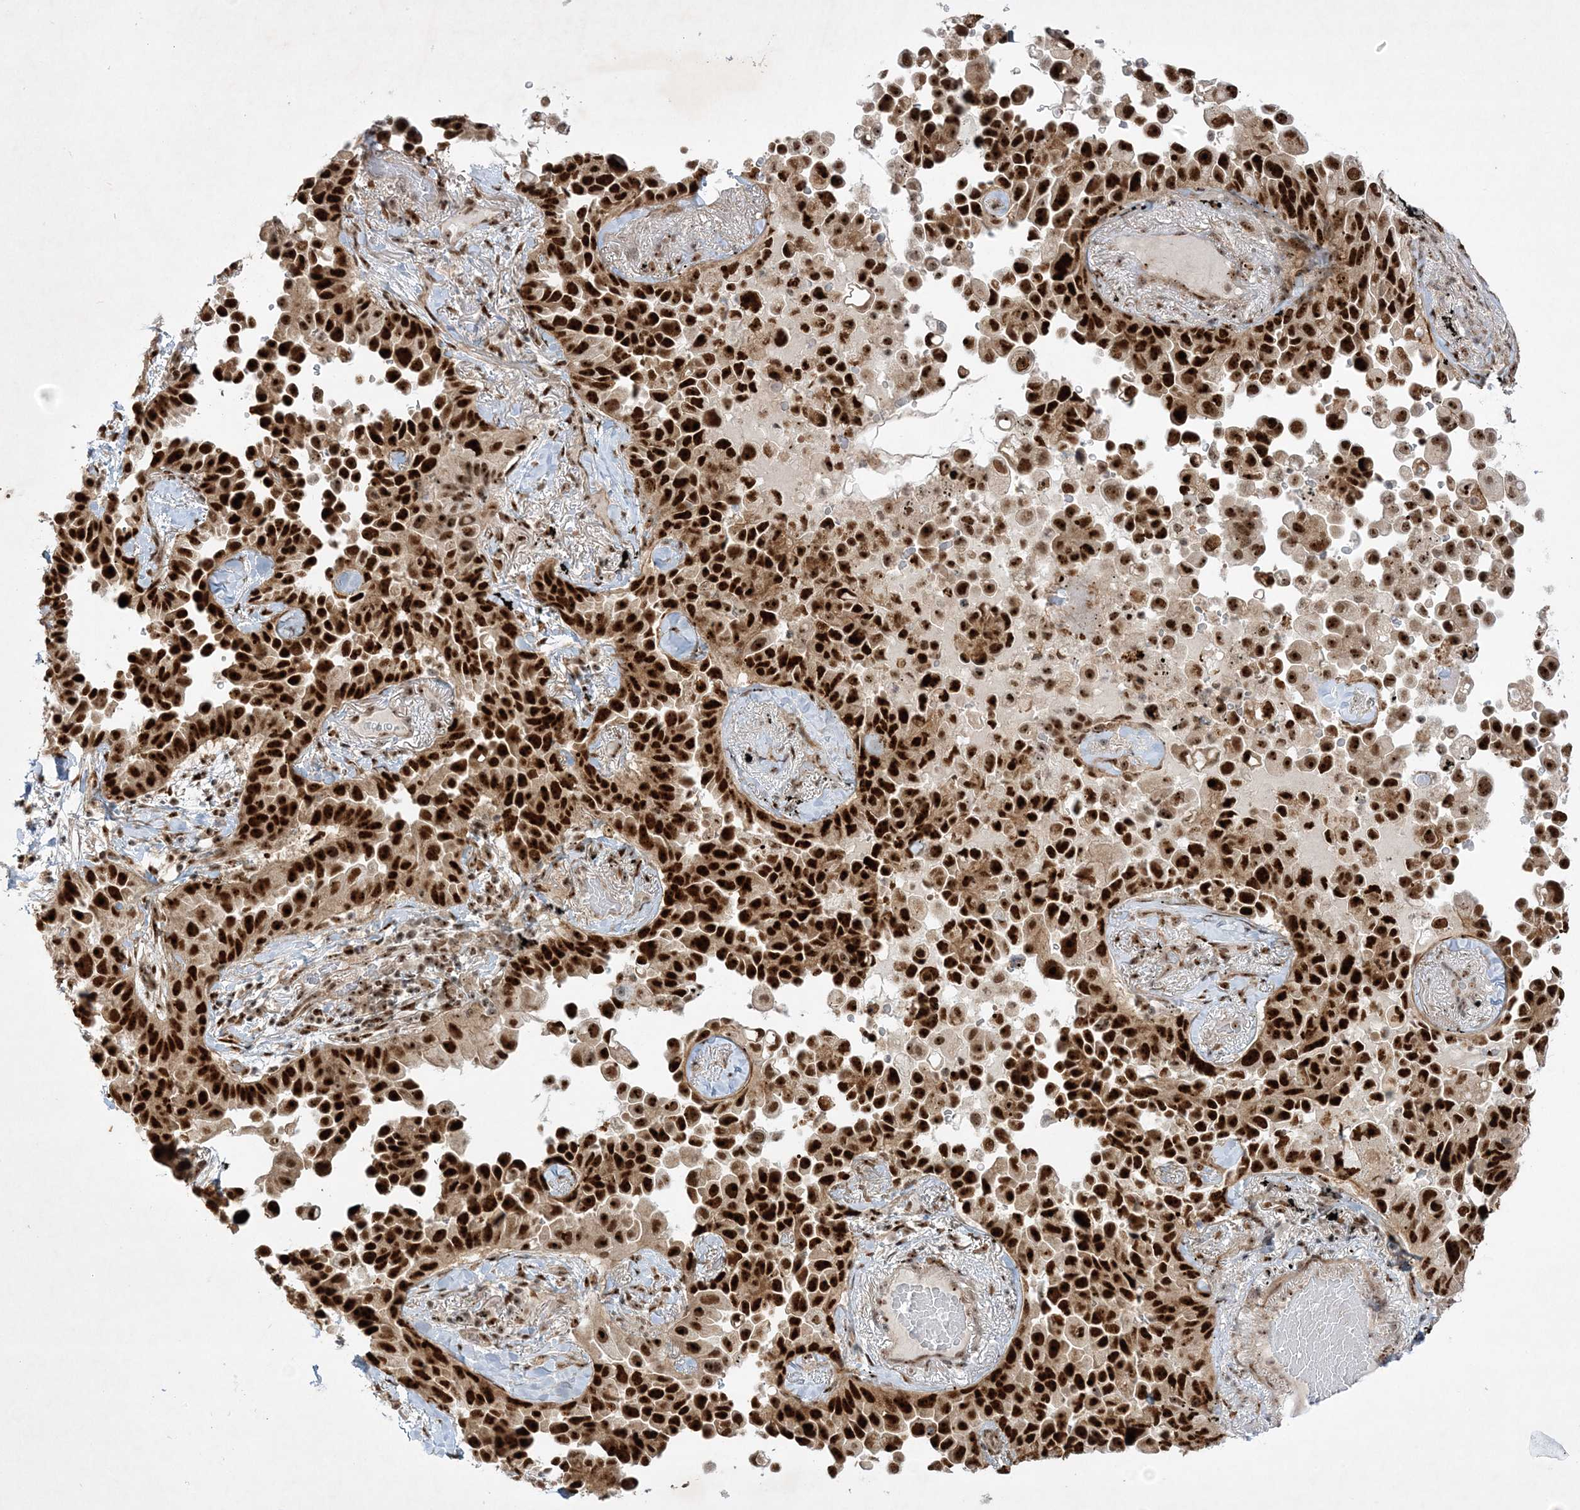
{"staining": {"intensity": "strong", "quantity": ">75%", "location": "nuclear"}, "tissue": "lung cancer", "cell_type": "Tumor cells", "image_type": "cancer", "snomed": [{"axis": "morphology", "description": "Adenocarcinoma, NOS"}, {"axis": "topography", "description": "Lung"}], "caption": "Immunohistochemistry (IHC) image of neoplastic tissue: human lung cancer stained using immunohistochemistry displays high levels of strong protein expression localized specifically in the nuclear of tumor cells, appearing as a nuclear brown color.", "gene": "NPM3", "patient": {"sex": "female", "age": 67}}